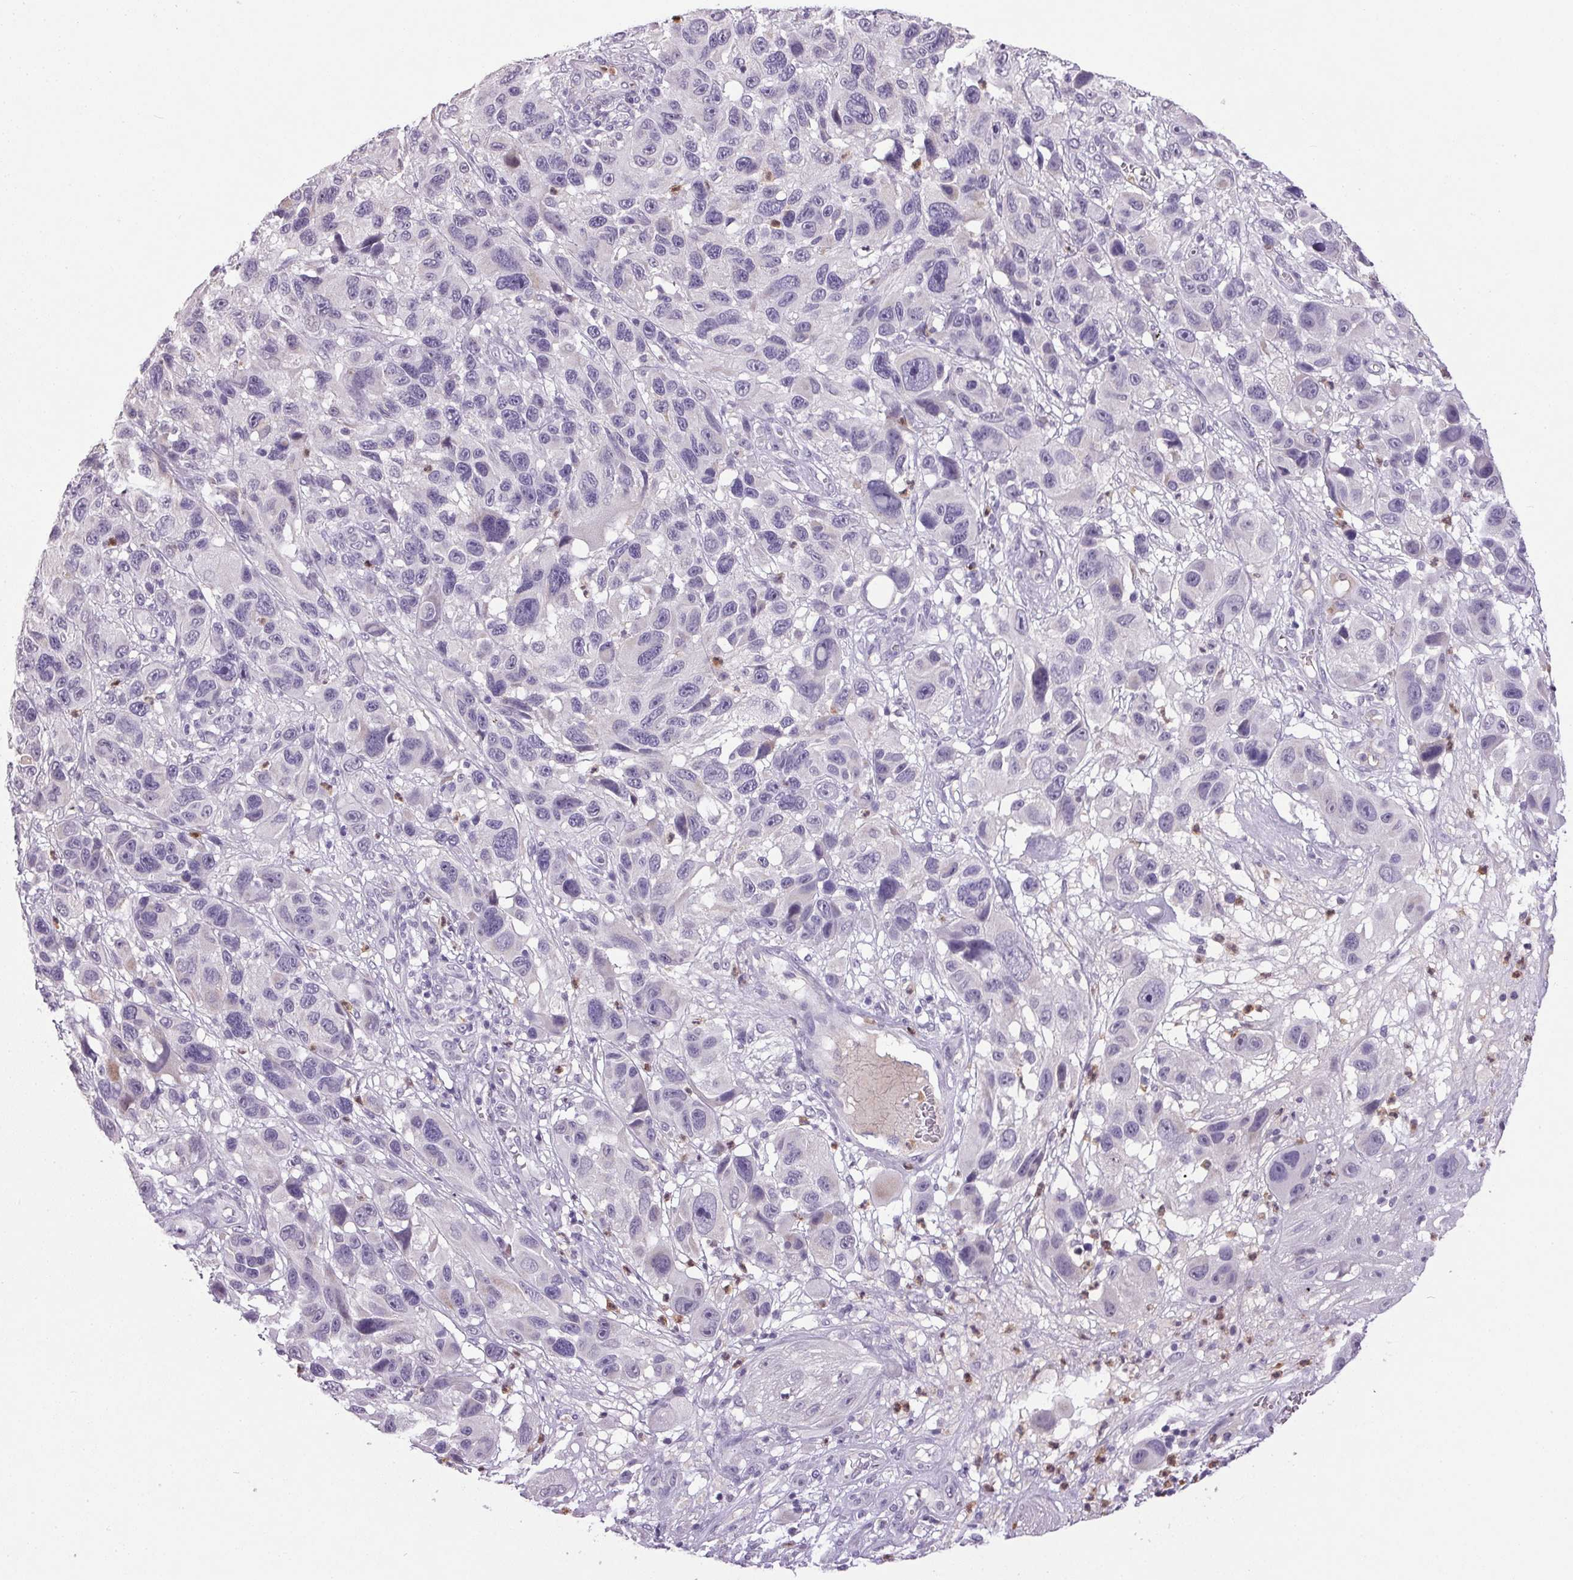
{"staining": {"intensity": "negative", "quantity": "none", "location": "none"}, "tissue": "melanoma", "cell_type": "Tumor cells", "image_type": "cancer", "snomed": [{"axis": "morphology", "description": "Malignant melanoma, NOS"}, {"axis": "topography", "description": "Skin"}], "caption": "The IHC image has no significant positivity in tumor cells of melanoma tissue.", "gene": "TRDN", "patient": {"sex": "male", "age": 53}}